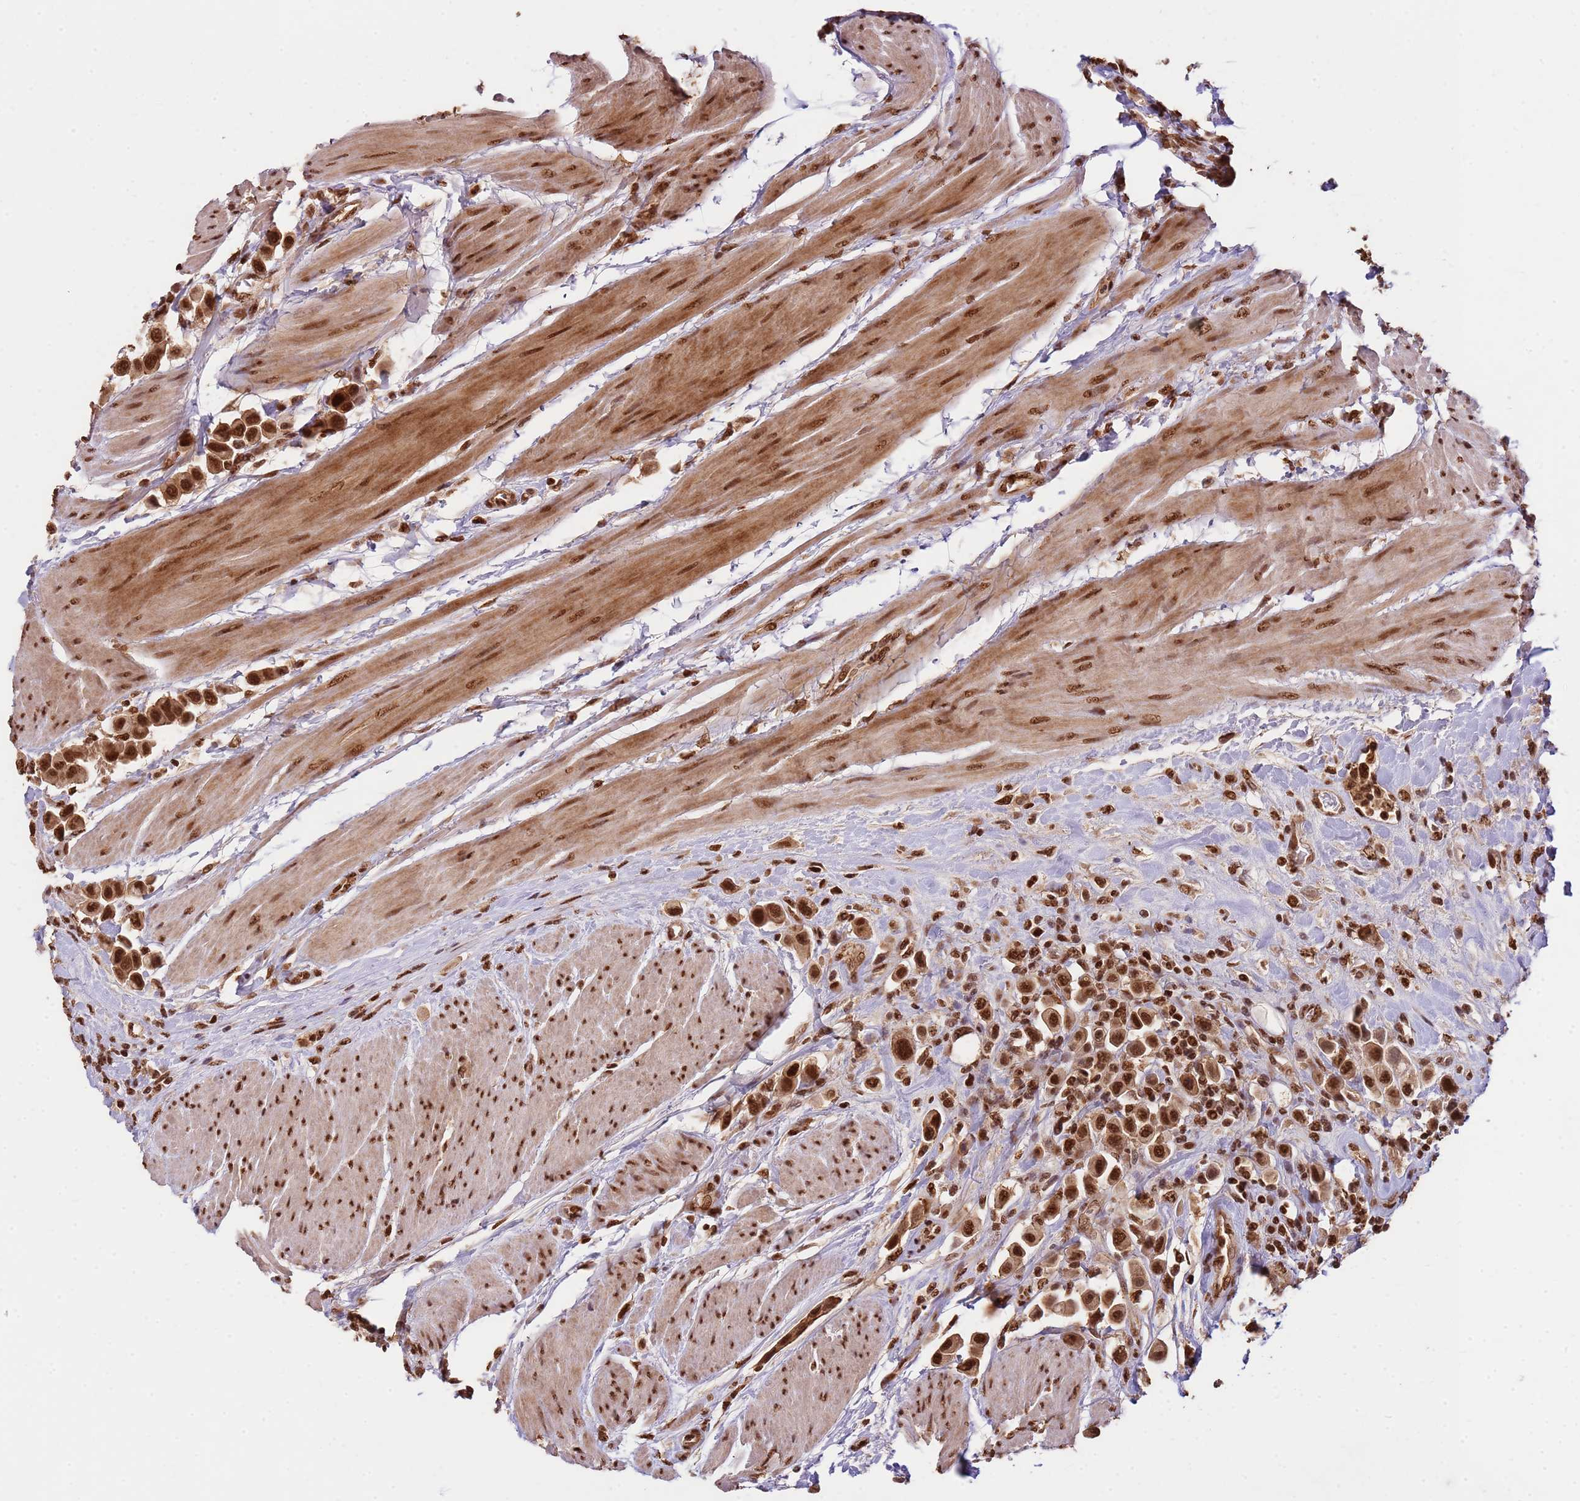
{"staining": {"intensity": "strong", "quantity": ">75%", "location": "nuclear"}, "tissue": "urothelial cancer", "cell_type": "Tumor cells", "image_type": "cancer", "snomed": [{"axis": "morphology", "description": "Urothelial carcinoma, High grade"}, {"axis": "topography", "description": "Urinary bladder"}], "caption": "Urothelial carcinoma (high-grade) was stained to show a protein in brown. There is high levels of strong nuclear staining in approximately >75% of tumor cells.", "gene": "ZBTB12", "patient": {"sex": "male", "age": 50}}